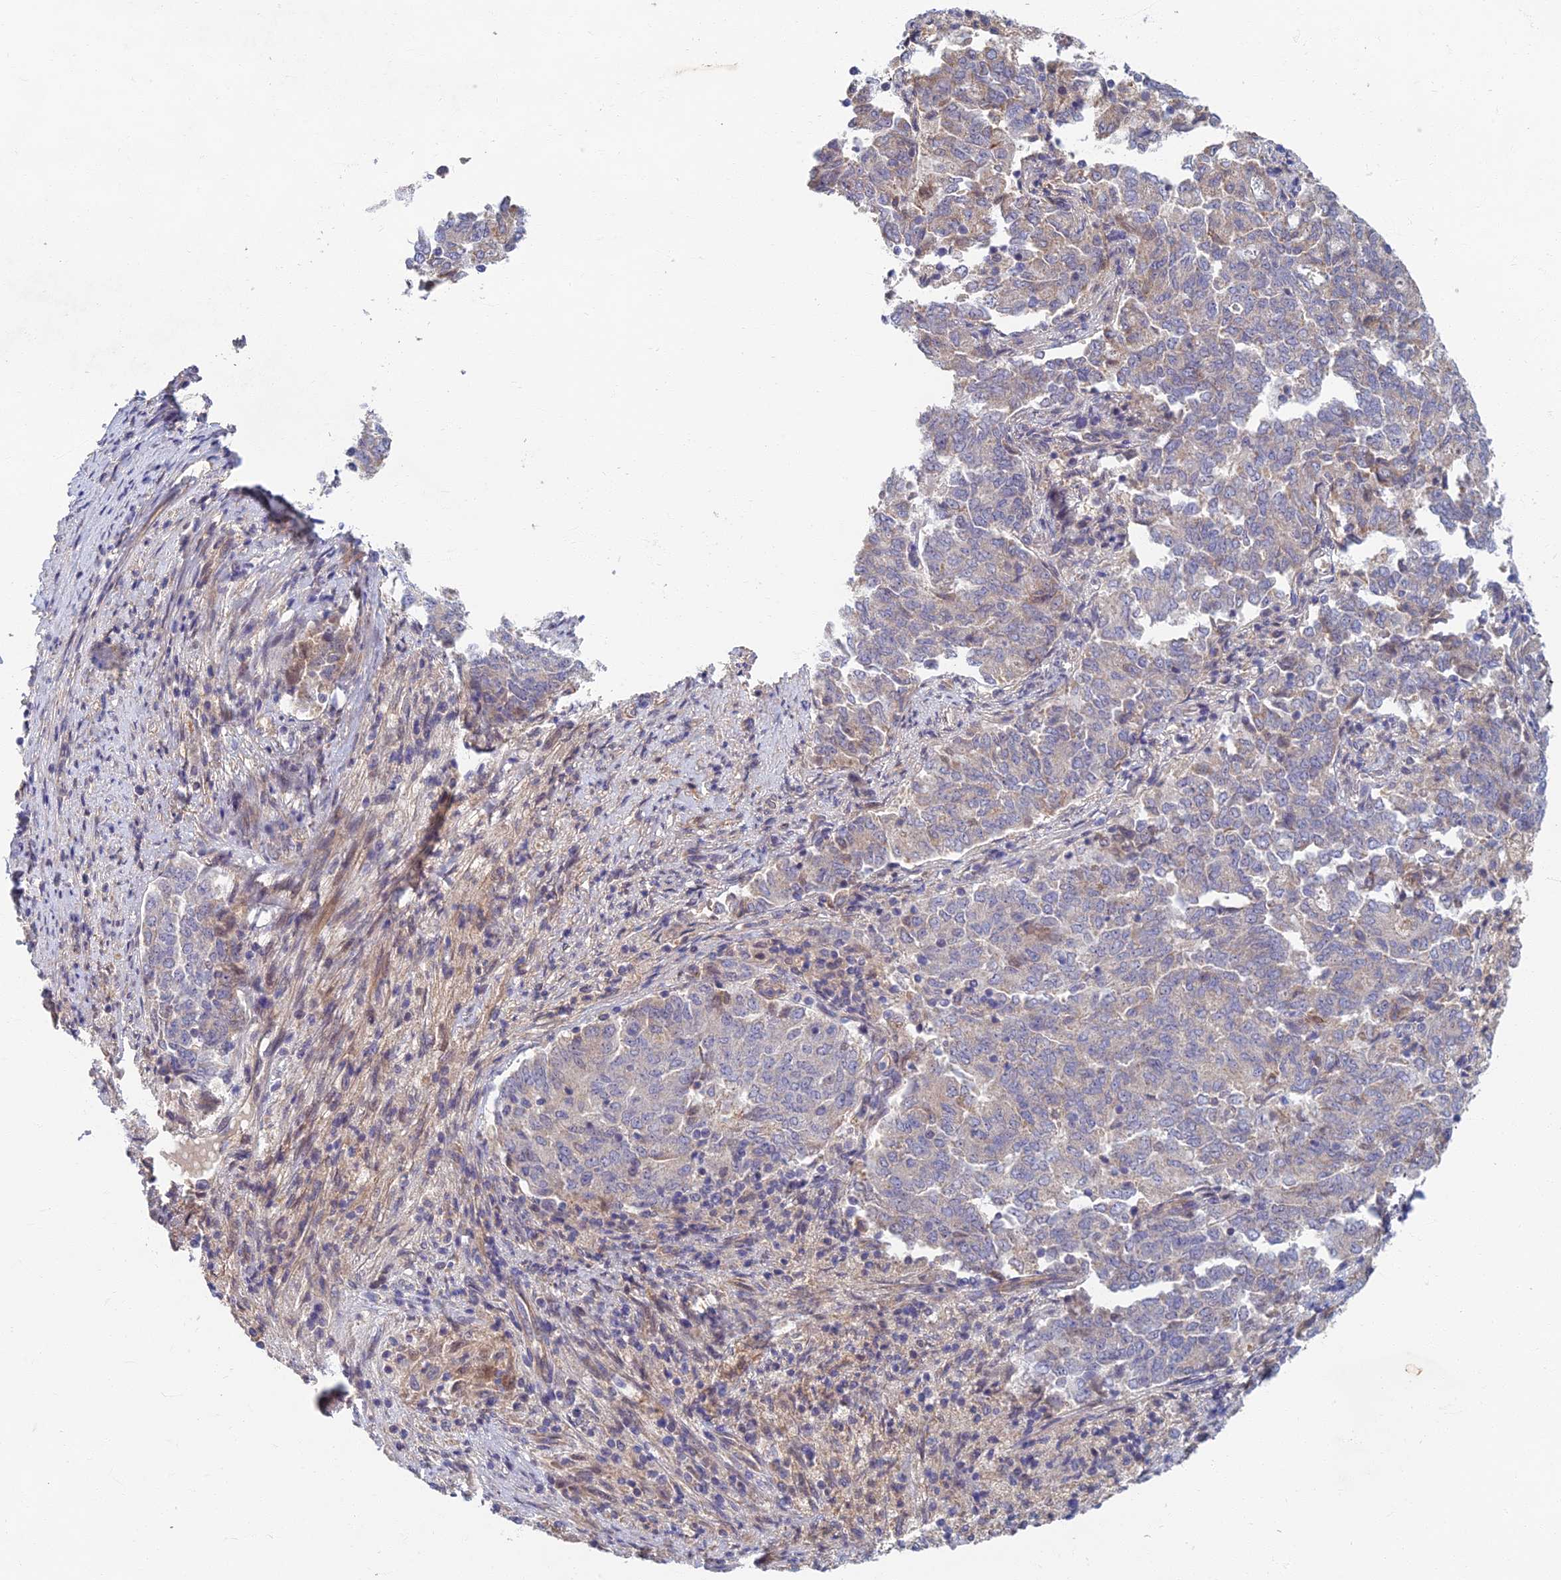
{"staining": {"intensity": "negative", "quantity": "none", "location": "none"}, "tissue": "endometrial cancer", "cell_type": "Tumor cells", "image_type": "cancer", "snomed": [{"axis": "morphology", "description": "Adenocarcinoma, NOS"}, {"axis": "topography", "description": "Endometrium"}], "caption": "Immunohistochemistry (IHC) micrograph of adenocarcinoma (endometrial) stained for a protein (brown), which exhibits no staining in tumor cells. (DAB immunohistochemistry visualized using brightfield microscopy, high magnification).", "gene": "SOGA1", "patient": {"sex": "female", "age": 80}}